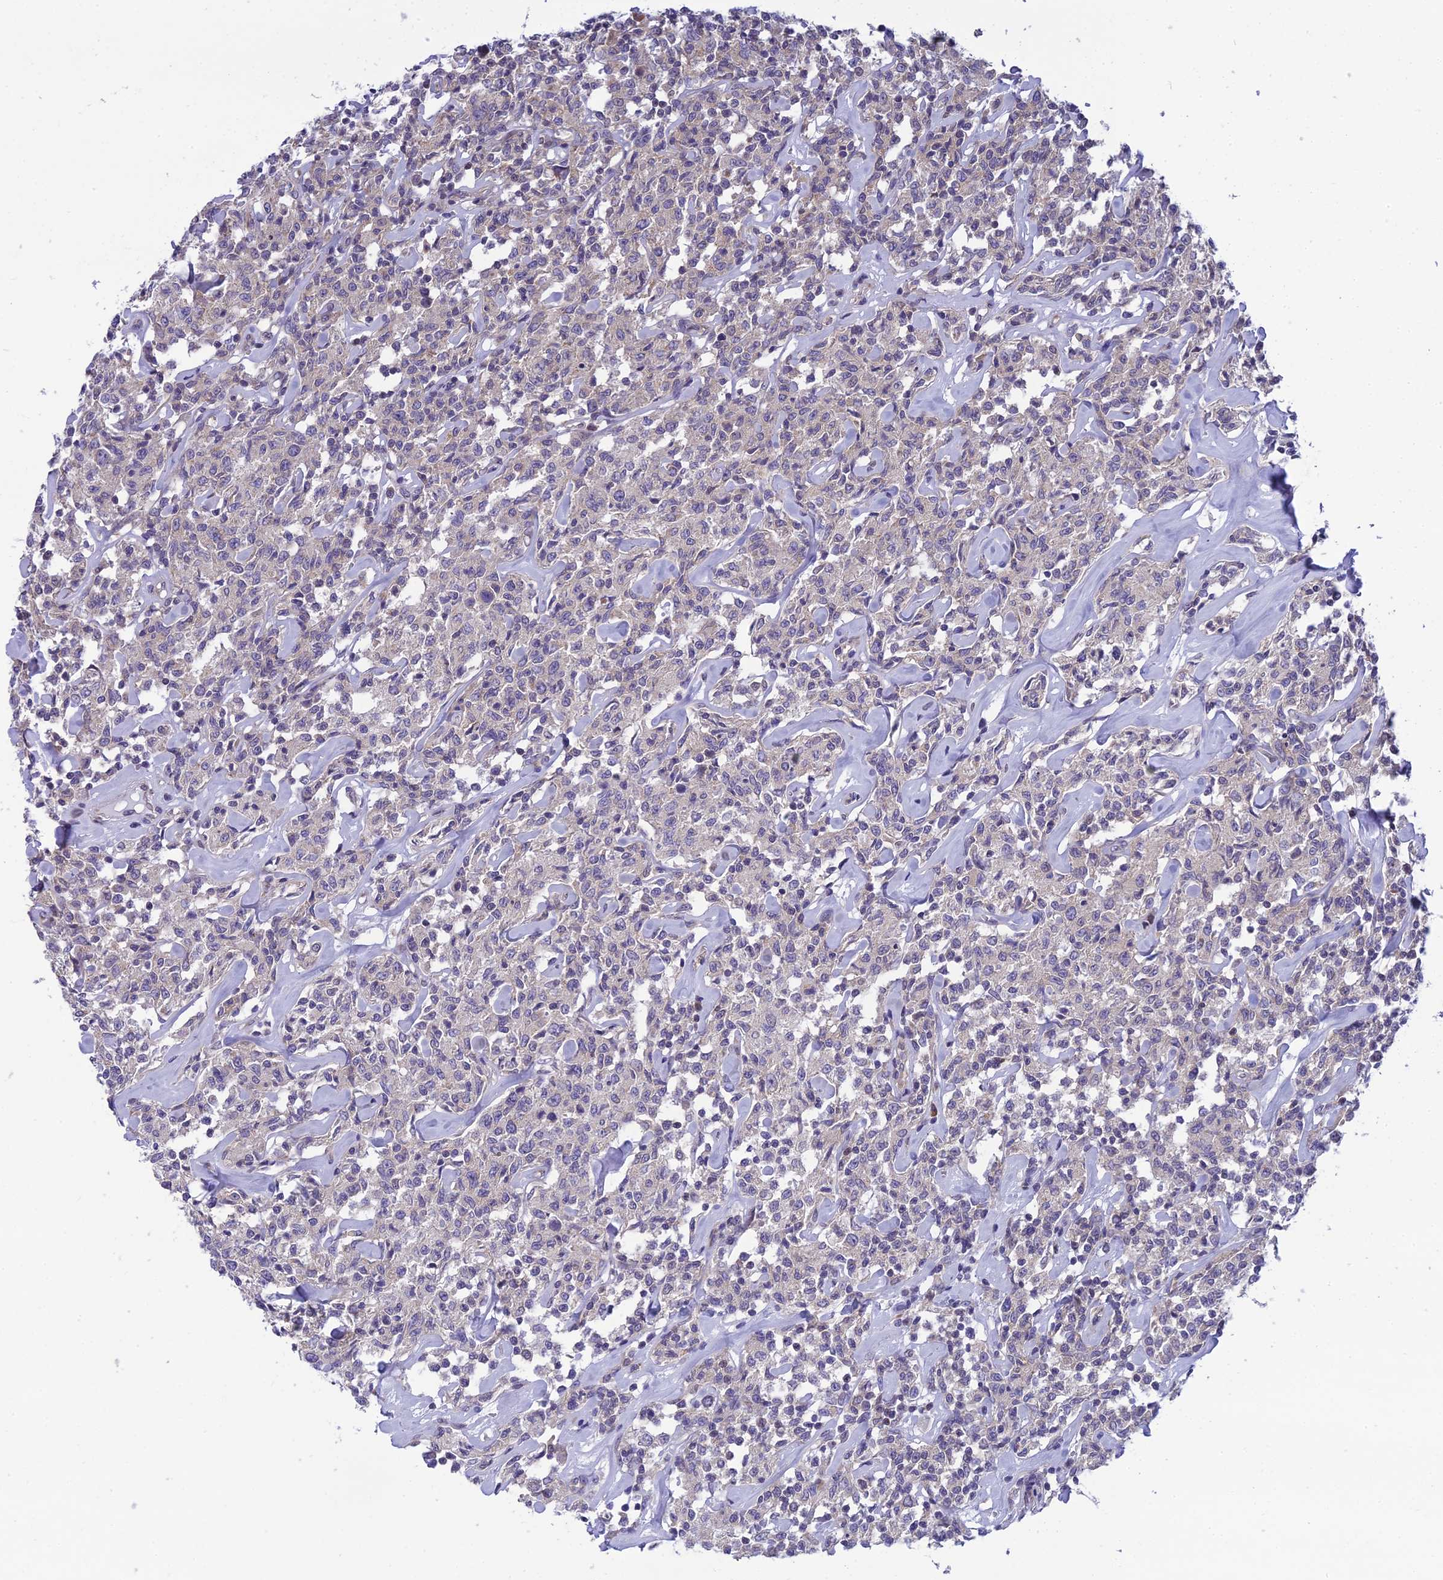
{"staining": {"intensity": "negative", "quantity": "none", "location": "none"}, "tissue": "lymphoma", "cell_type": "Tumor cells", "image_type": "cancer", "snomed": [{"axis": "morphology", "description": "Malignant lymphoma, non-Hodgkin's type, Low grade"}, {"axis": "topography", "description": "Small intestine"}], "caption": "An image of human lymphoma is negative for staining in tumor cells.", "gene": "CLCN7", "patient": {"sex": "female", "age": 59}}